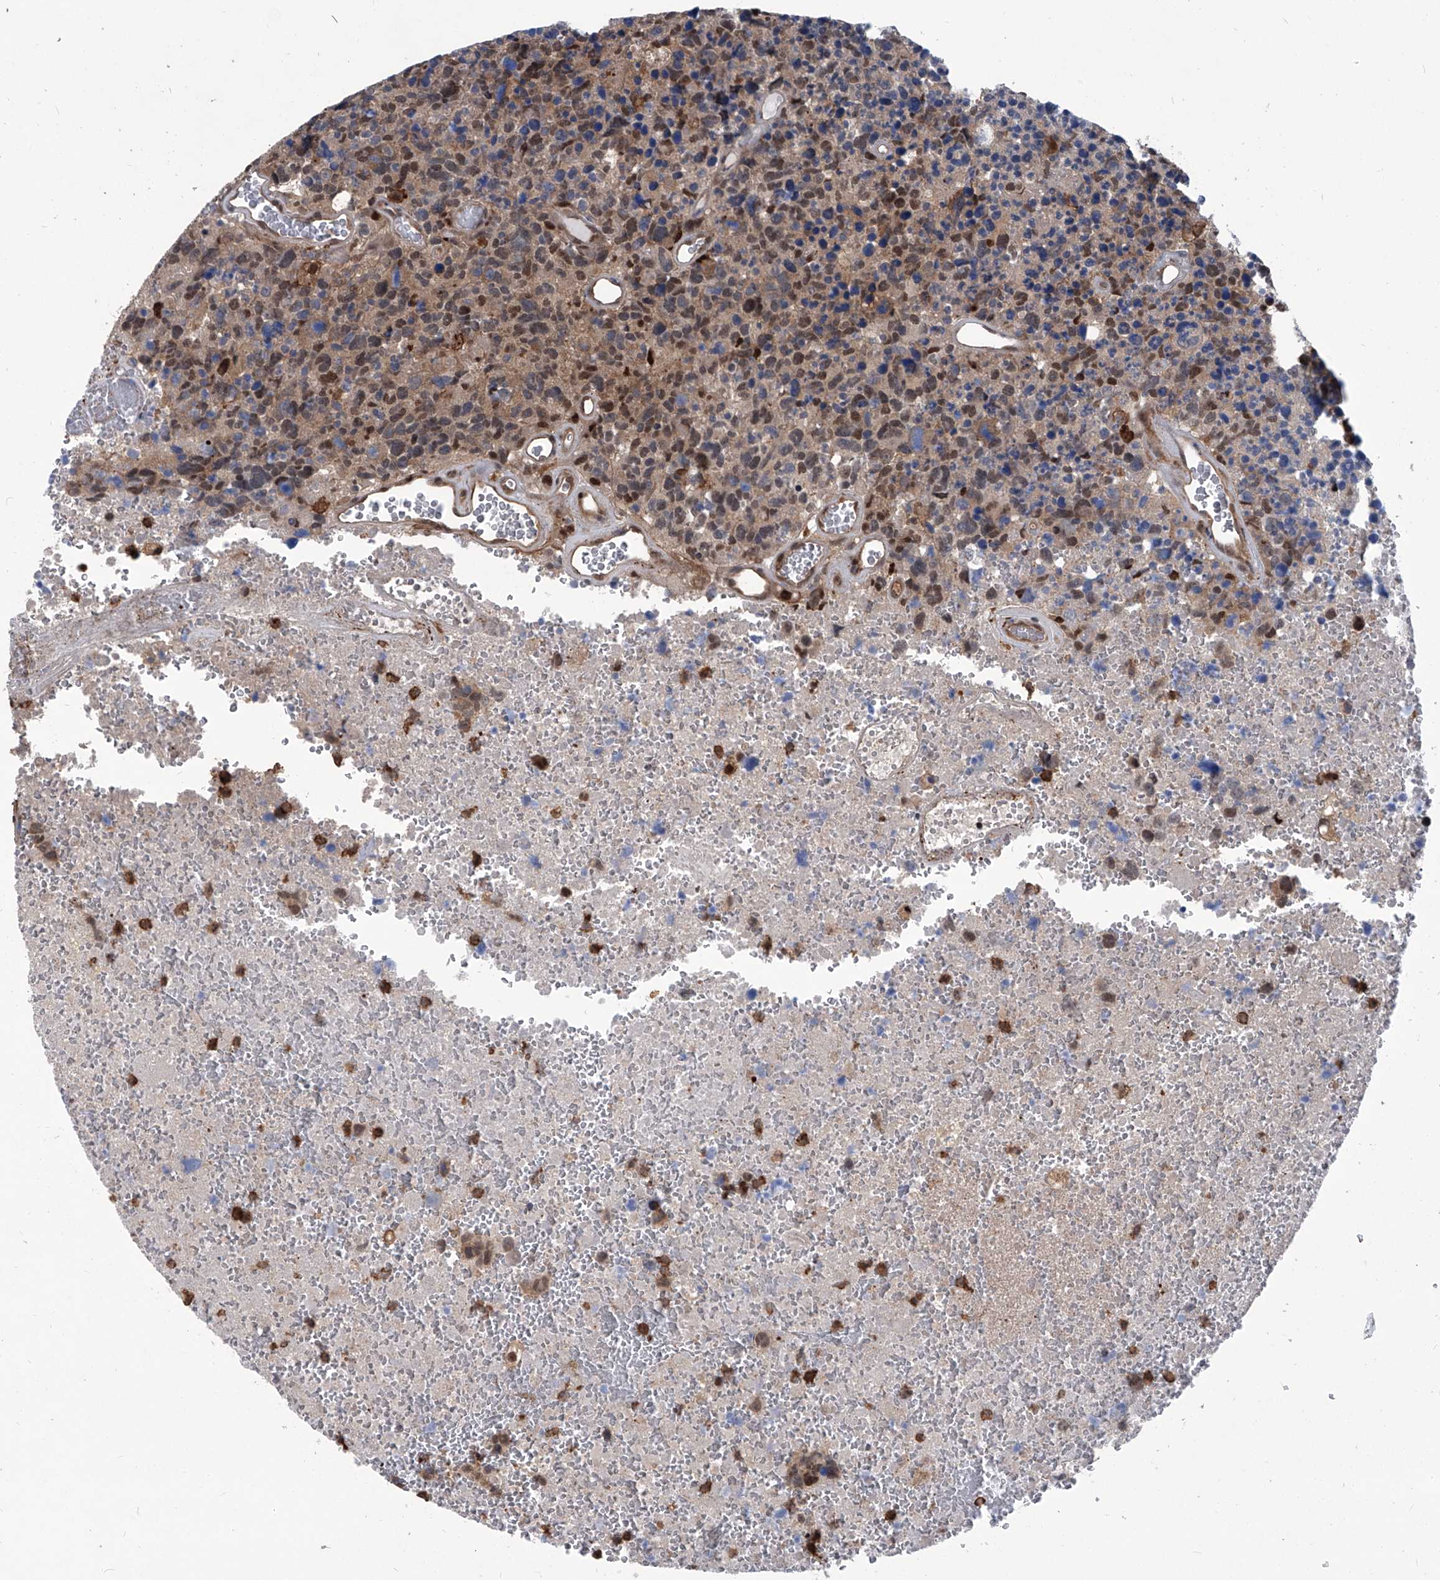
{"staining": {"intensity": "moderate", "quantity": "25%-75%", "location": "nuclear"}, "tissue": "glioma", "cell_type": "Tumor cells", "image_type": "cancer", "snomed": [{"axis": "morphology", "description": "Glioma, malignant, High grade"}, {"axis": "topography", "description": "Brain"}], "caption": "Immunohistochemistry histopathology image of human glioma stained for a protein (brown), which reveals medium levels of moderate nuclear staining in about 25%-75% of tumor cells.", "gene": "PSMB1", "patient": {"sex": "male", "age": 69}}